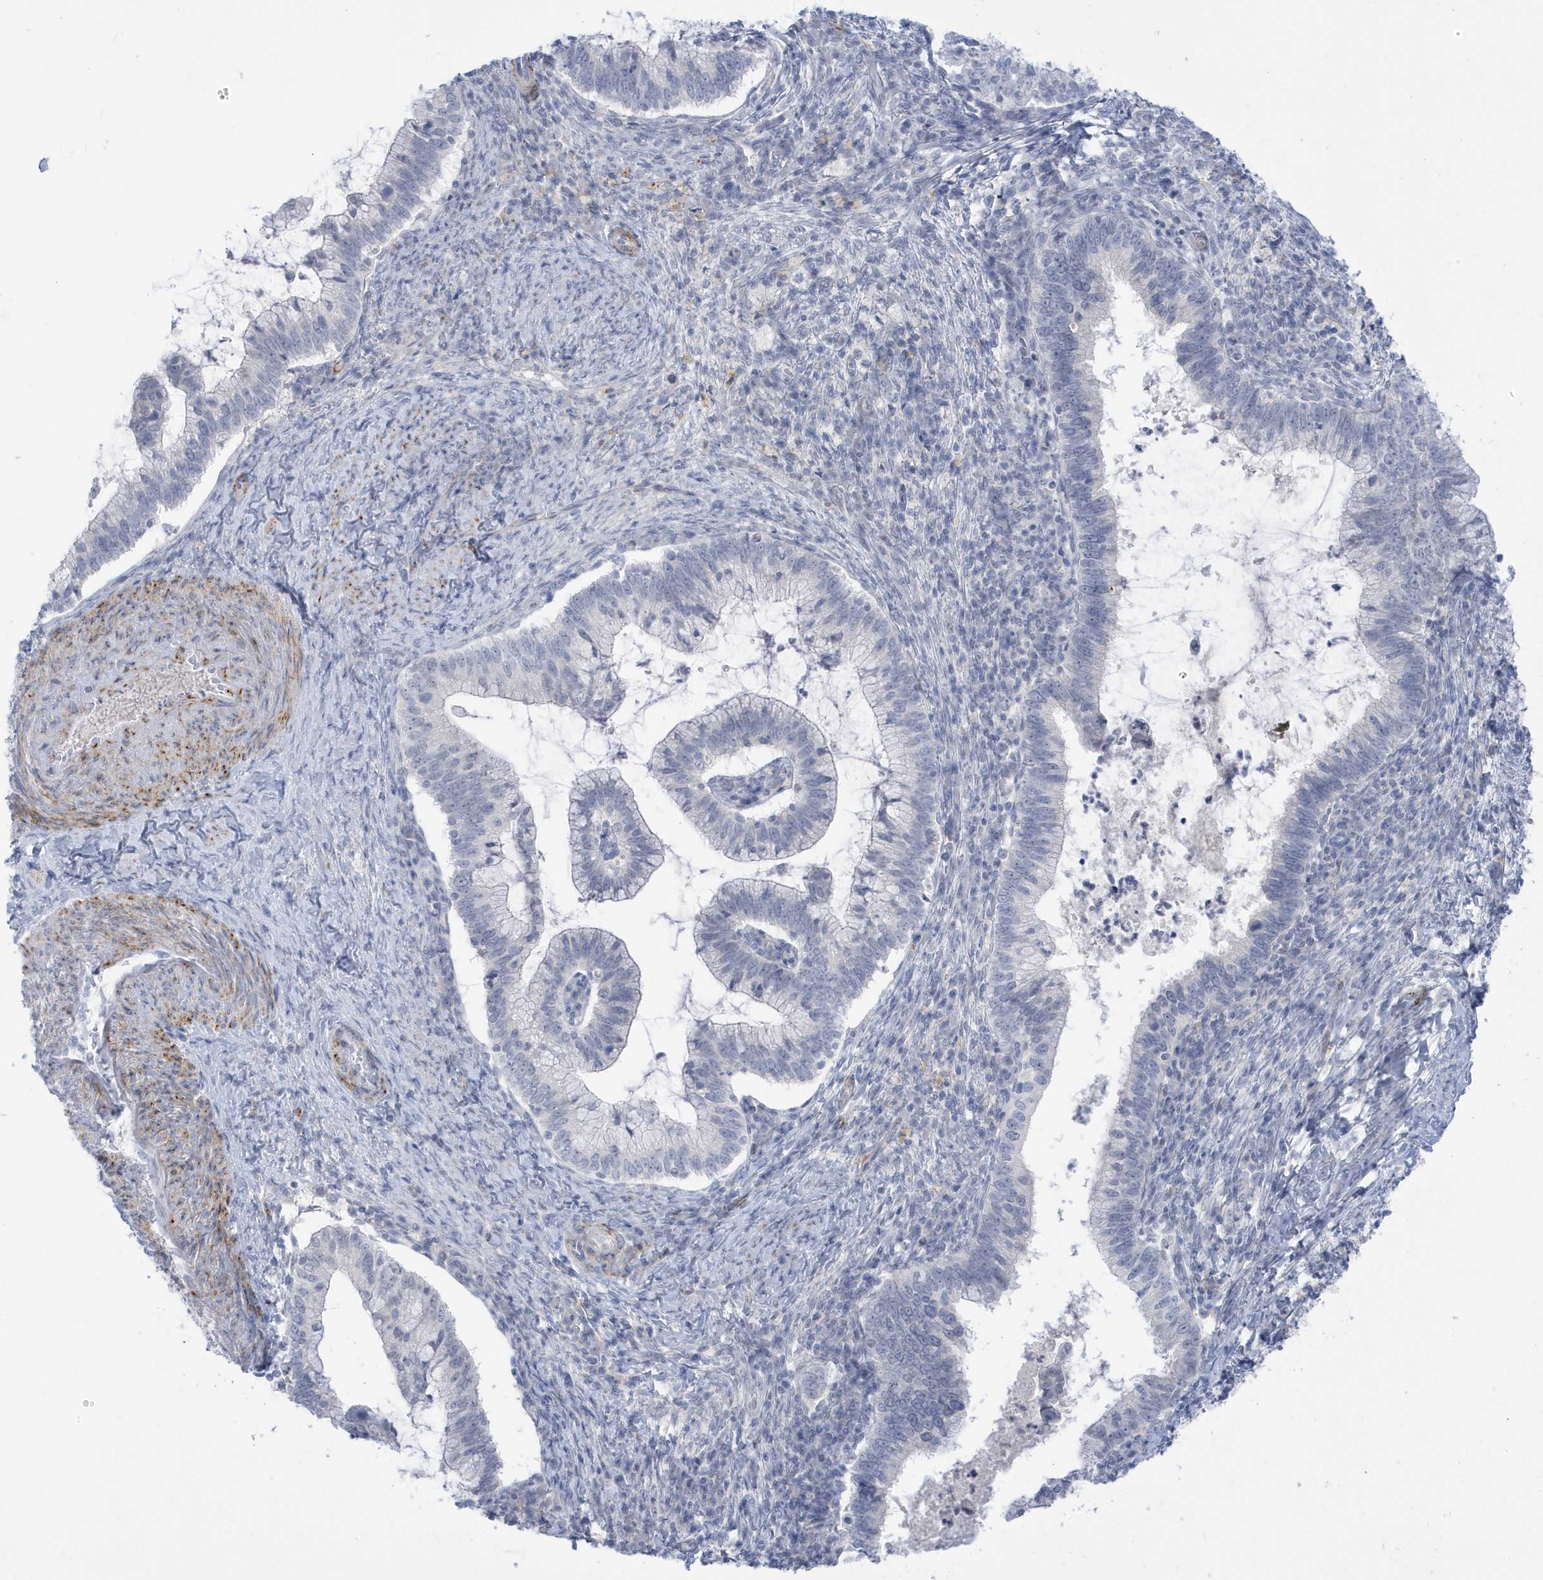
{"staining": {"intensity": "negative", "quantity": "none", "location": "none"}, "tissue": "cervical cancer", "cell_type": "Tumor cells", "image_type": "cancer", "snomed": [{"axis": "morphology", "description": "Adenocarcinoma, NOS"}, {"axis": "topography", "description": "Cervix"}], "caption": "DAB immunohistochemical staining of cervical cancer (adenocarcinoma) reveals no significant staining in tumor cells.", "gene": "PERM1", "patient": {"sex": "female", "age": 36}}